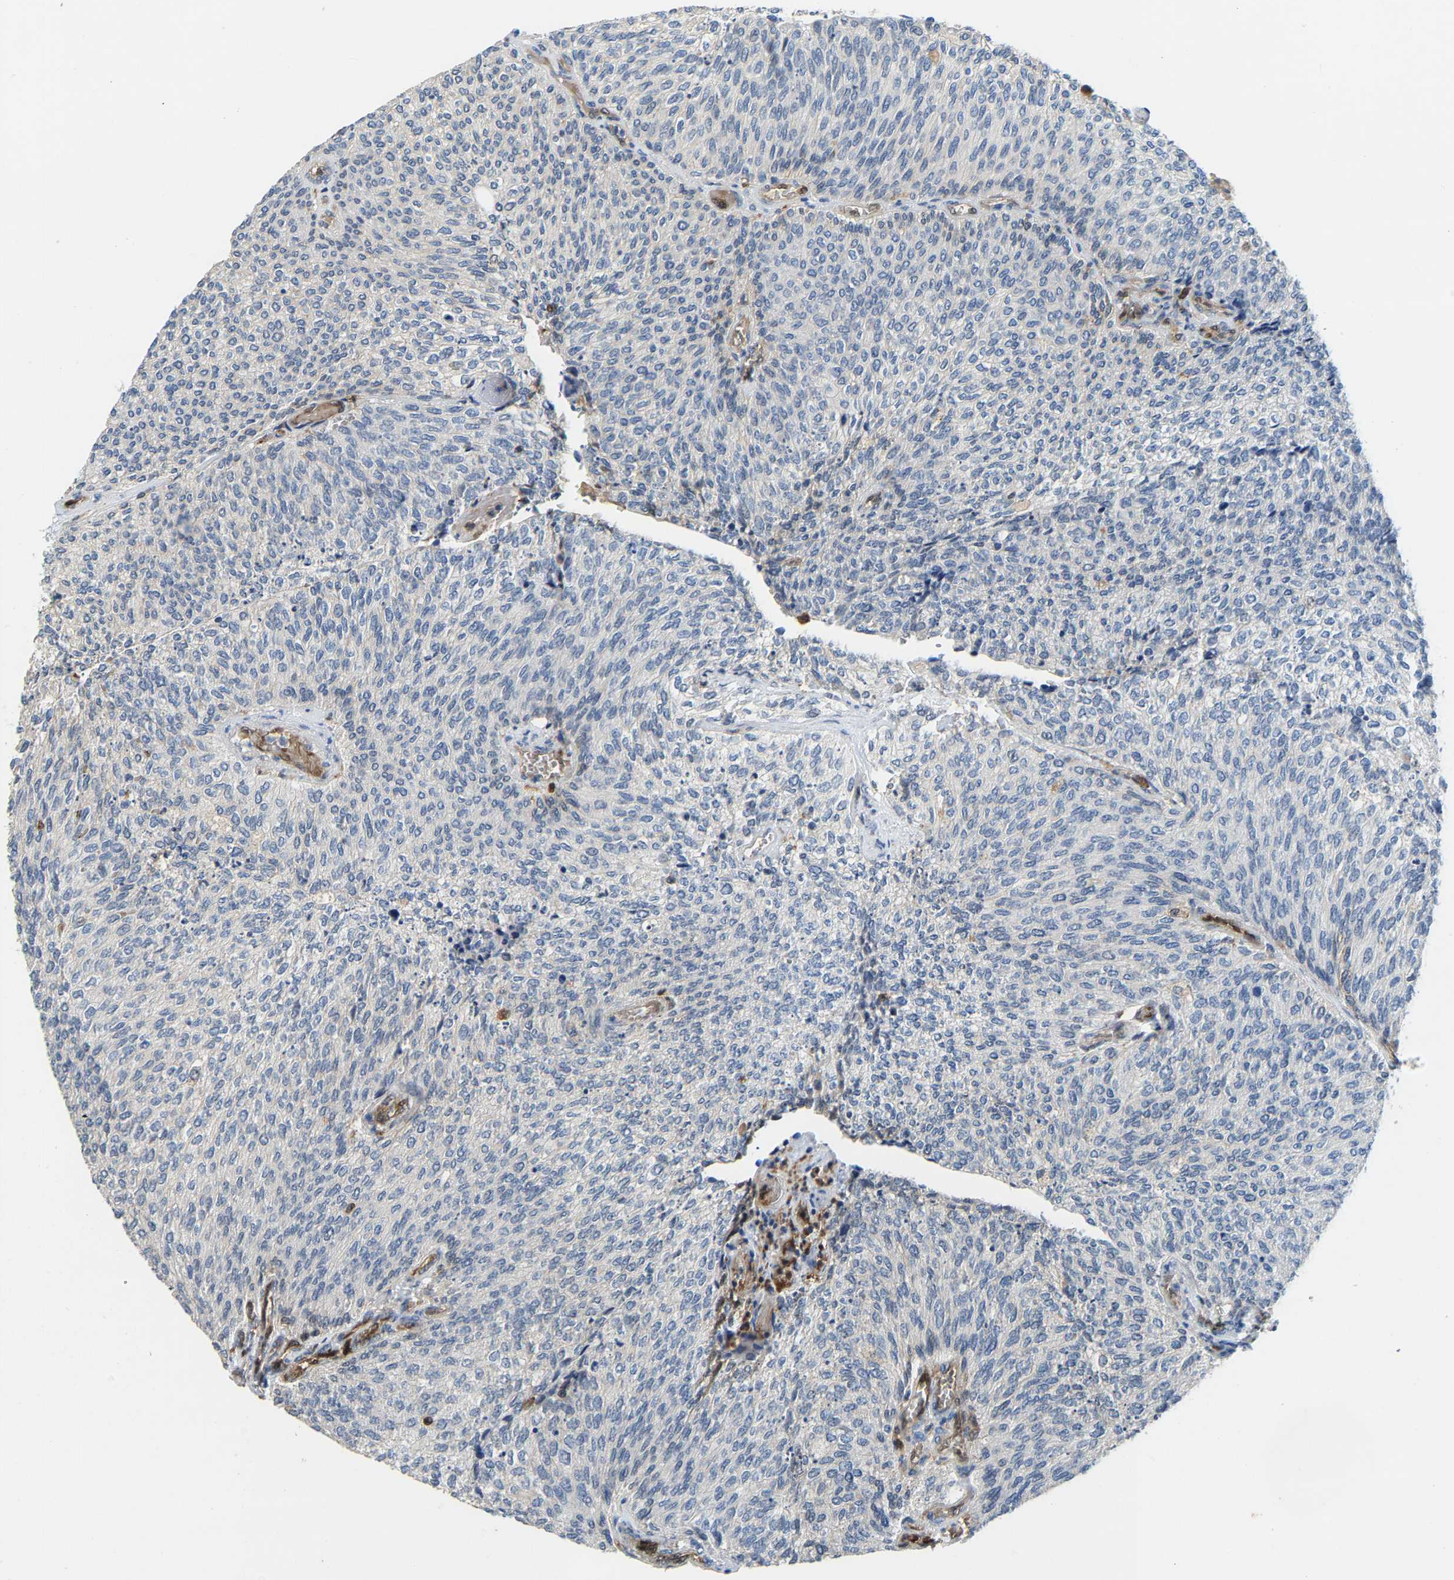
{"staining": {"intensity": "negative", "quantity": "none", "location": "none"}, "tissue": "urothelial cancer", "cell_type": "Tumor cells", "image_type": "cancer", "snomed": [{"axis": "morphology", "description": "Urothelial carcinoma, Low grade"}, {"axis": "topography", "description": "Urinary bladder"}], "caption": "Protein analysis of low-grade urothelial carcinoma demonstrates no significant staining in tumor cells.", "gene": "GIMAP7", "patient": {"sex": "female", "age": 79}}